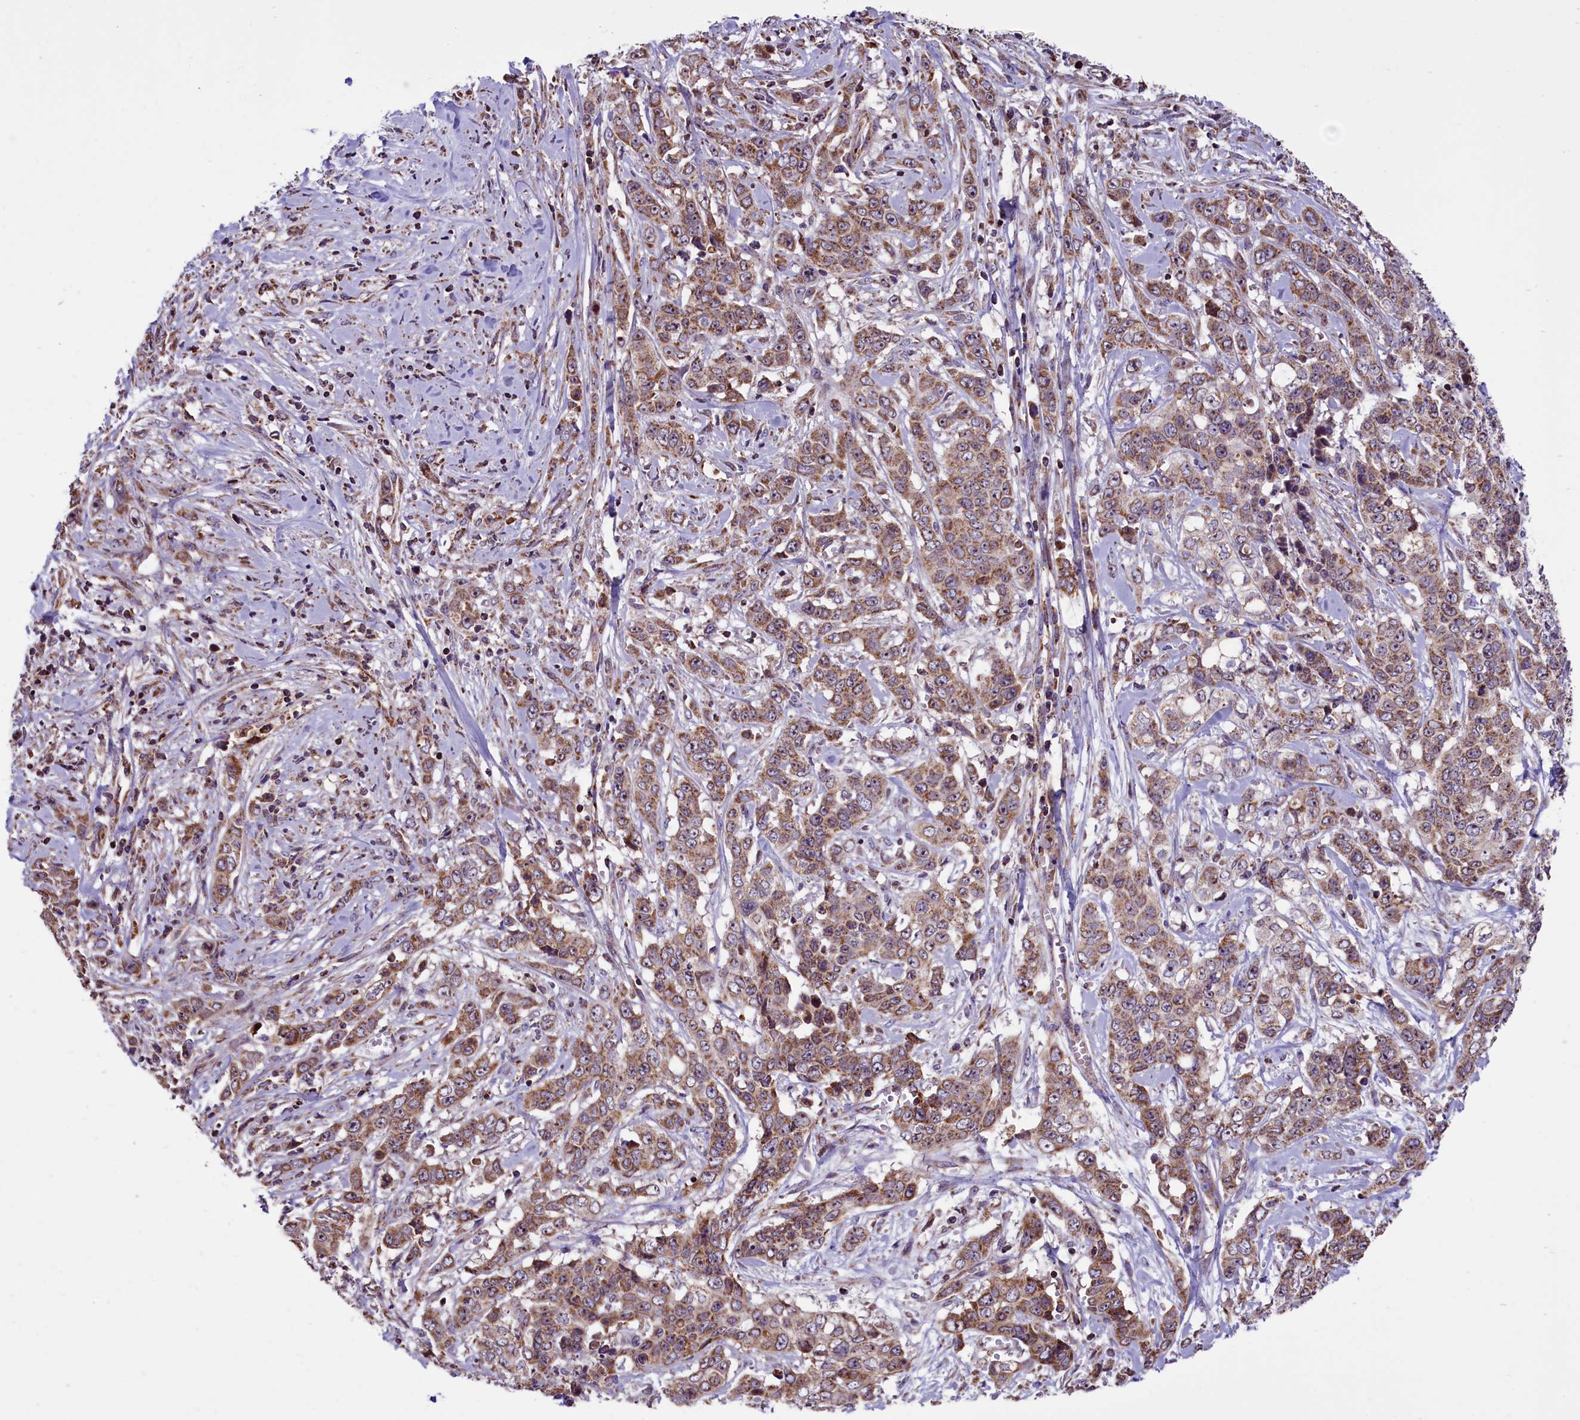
{"staining": {"intensity": "moderate", "quantity": ">75%", "location": "cytoplasmic/membranous"}, "tissue": "stomach cancer", "cell_type": "Tumor cells", "image_type": "cancer", "snomed": [{"axis": "morphology", "description": "Adenocarcinoma, NOS"}, {"axis": "topography", "description": "Stomach, upper"}], "caption": "Tumor cells display moderate cytoplasmic/membranous staining in approximately >75% of cells in stomach adenocarcinoma. (brown staining indicates protein expression, while blue staining denotes nuclei).", "gene": "GLRX5", "patient": {"sex": "male", "age": 62}}